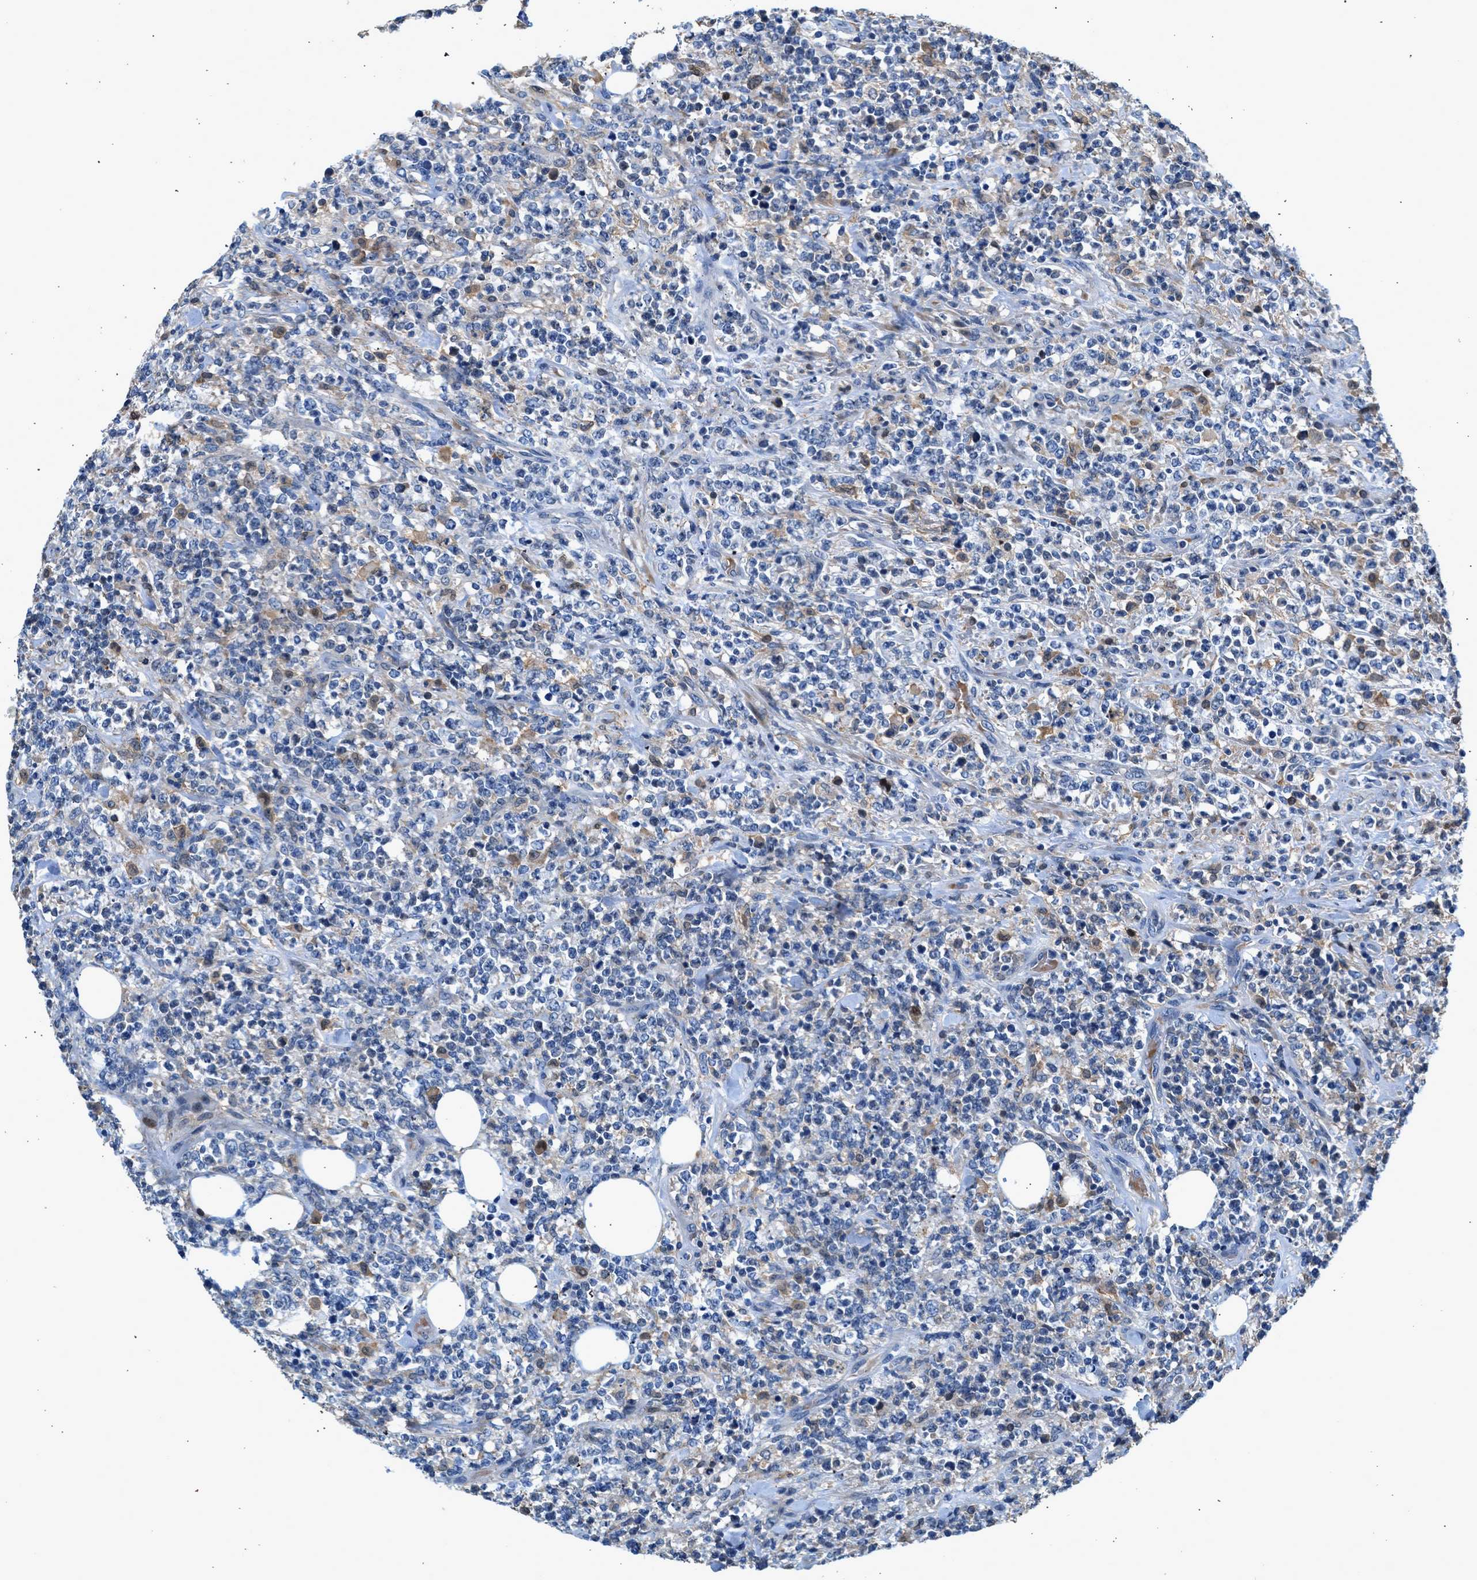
{"staining": {"intensity": "negative", "quantity": "none", "location": "none"}, "tissue": "lymphoma", "cell_type": "Tumor cells", "image_type": "cancer", "snomed": [{"axis": "morphology", "description": "Malignant lymphoma, non-Hodgkin's type, High grade"}, {"axis": "topography", "description": "Soft tissue"}], "caption": "A histopathology image of lymphoma stained for a protein shows no brown staining in tumor cells.", "gene": "RWDD2B", "patient": {"sex": "male", "age": 18}}